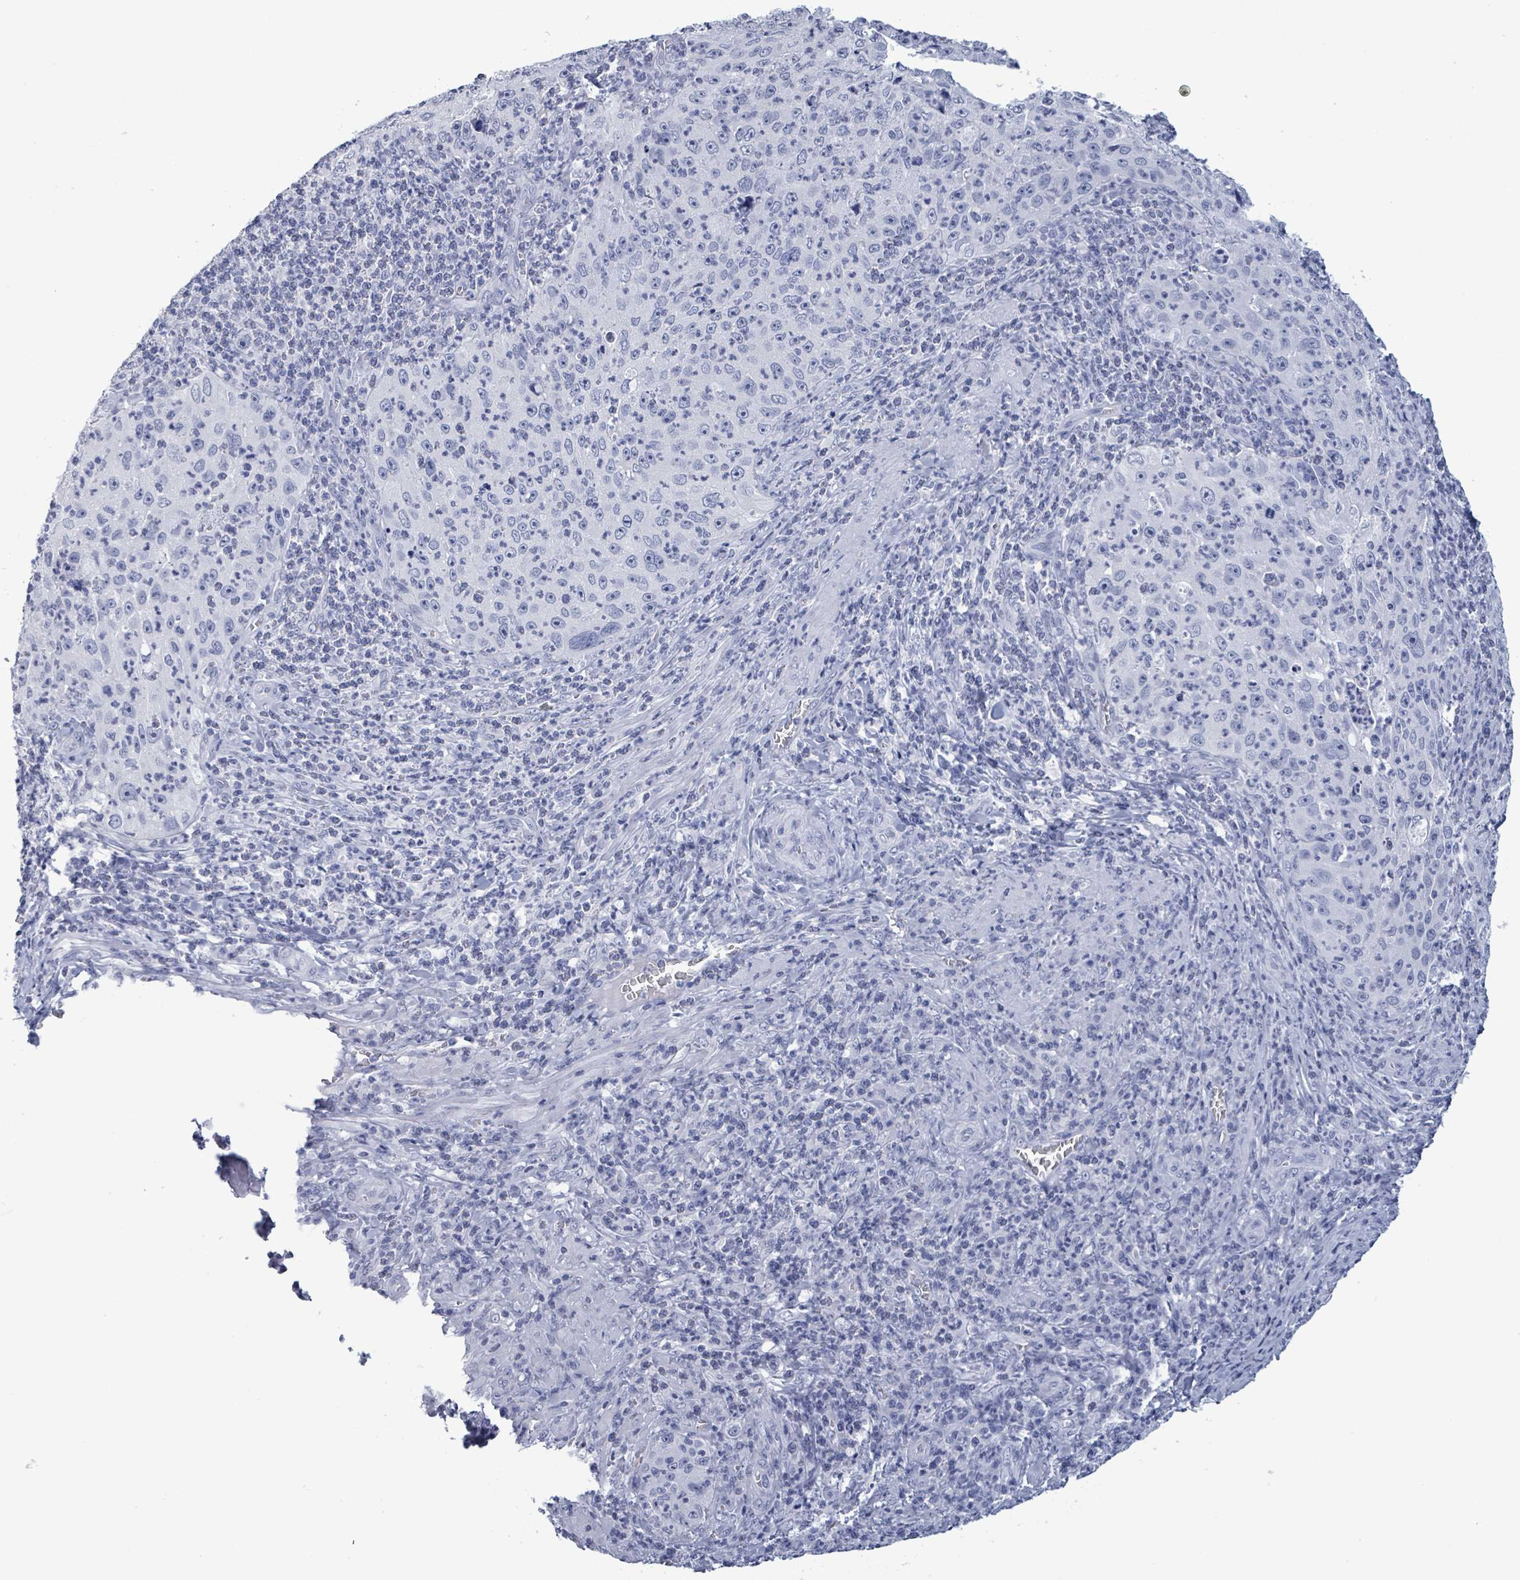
{"staining": {"intensity": "negative", "quantity": "none", "location": "none"}, "tissue": "cervical cancer", "cell_type": "Tumor cells", "image_type": "cancer", "snomed": [{"axis": "morphology", "description": "Squamous cell carcinoma, NOS"}, {"axis": "topography", "description": "Cervix"}], "caption": "Tumor cells are negative for brown protein staining in cervical cancer. Brightfield microscopy of IHC stained with DAB (brown) and hematoxylin (blue), captured at high magnification.", "gene": "NKX2-1", "patient": {"sex": "female", "age": 30}}